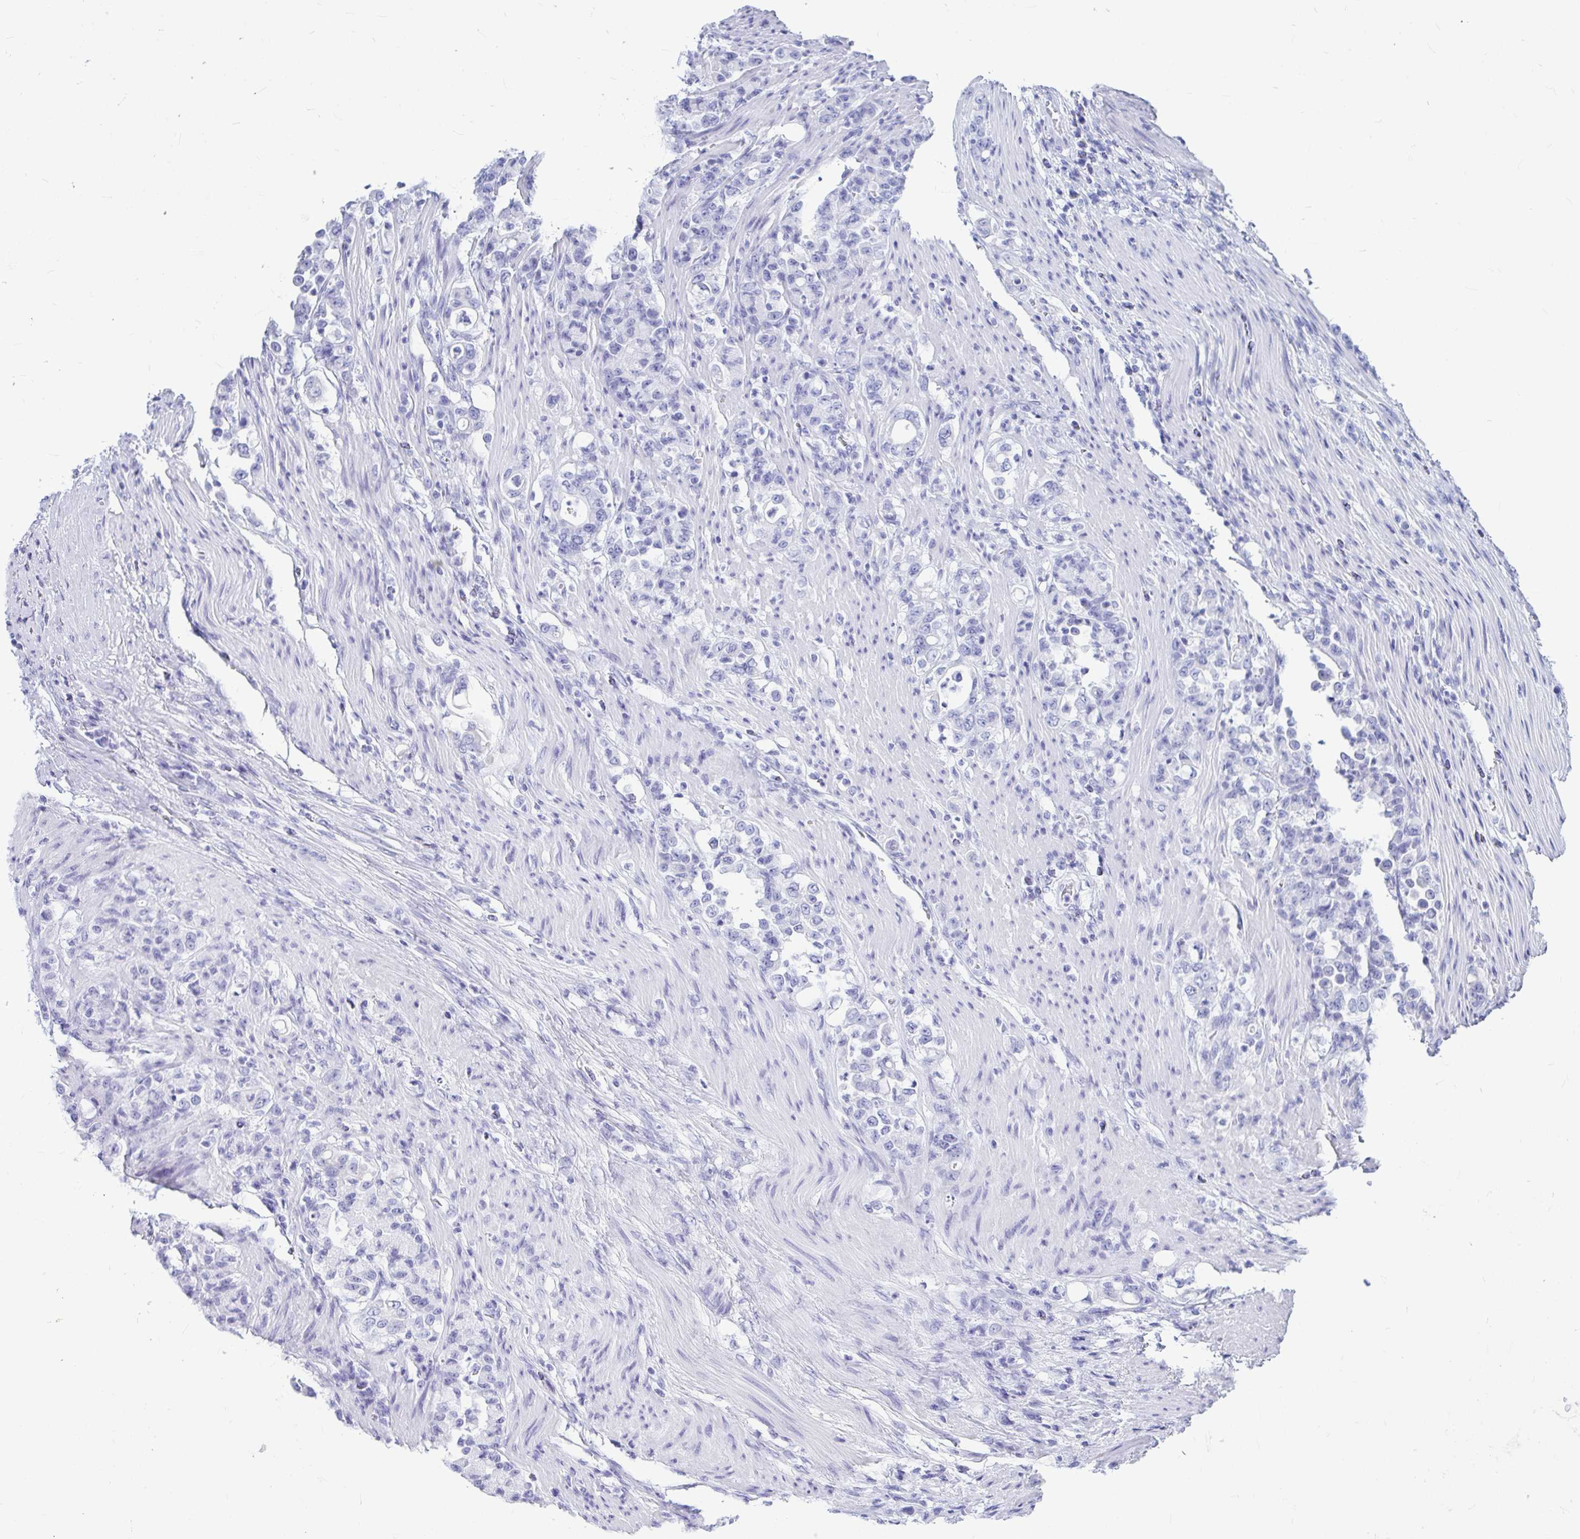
{"staining": {"intensity": "negative", "quantity": "none", "location": "none"}, "tissue": "stomach cancer", "cell_type": "Tumor cells", "image_type": "cancer", "snomed": [{"axis": "morphology", "description": "Normal tissue, NOS"}, {"axis": "morphology", "description": "Adenocarcinoma, NOS"}, {"axis": "topography", "description": "Stomach"}], "caption": "Human stomach adenocarcinoma stained for a protein using immunohistochemistry demonstrates no staining in tumor cells.", "gene": "OR5J2", "patient": {"sex": "female", "age": 79}}